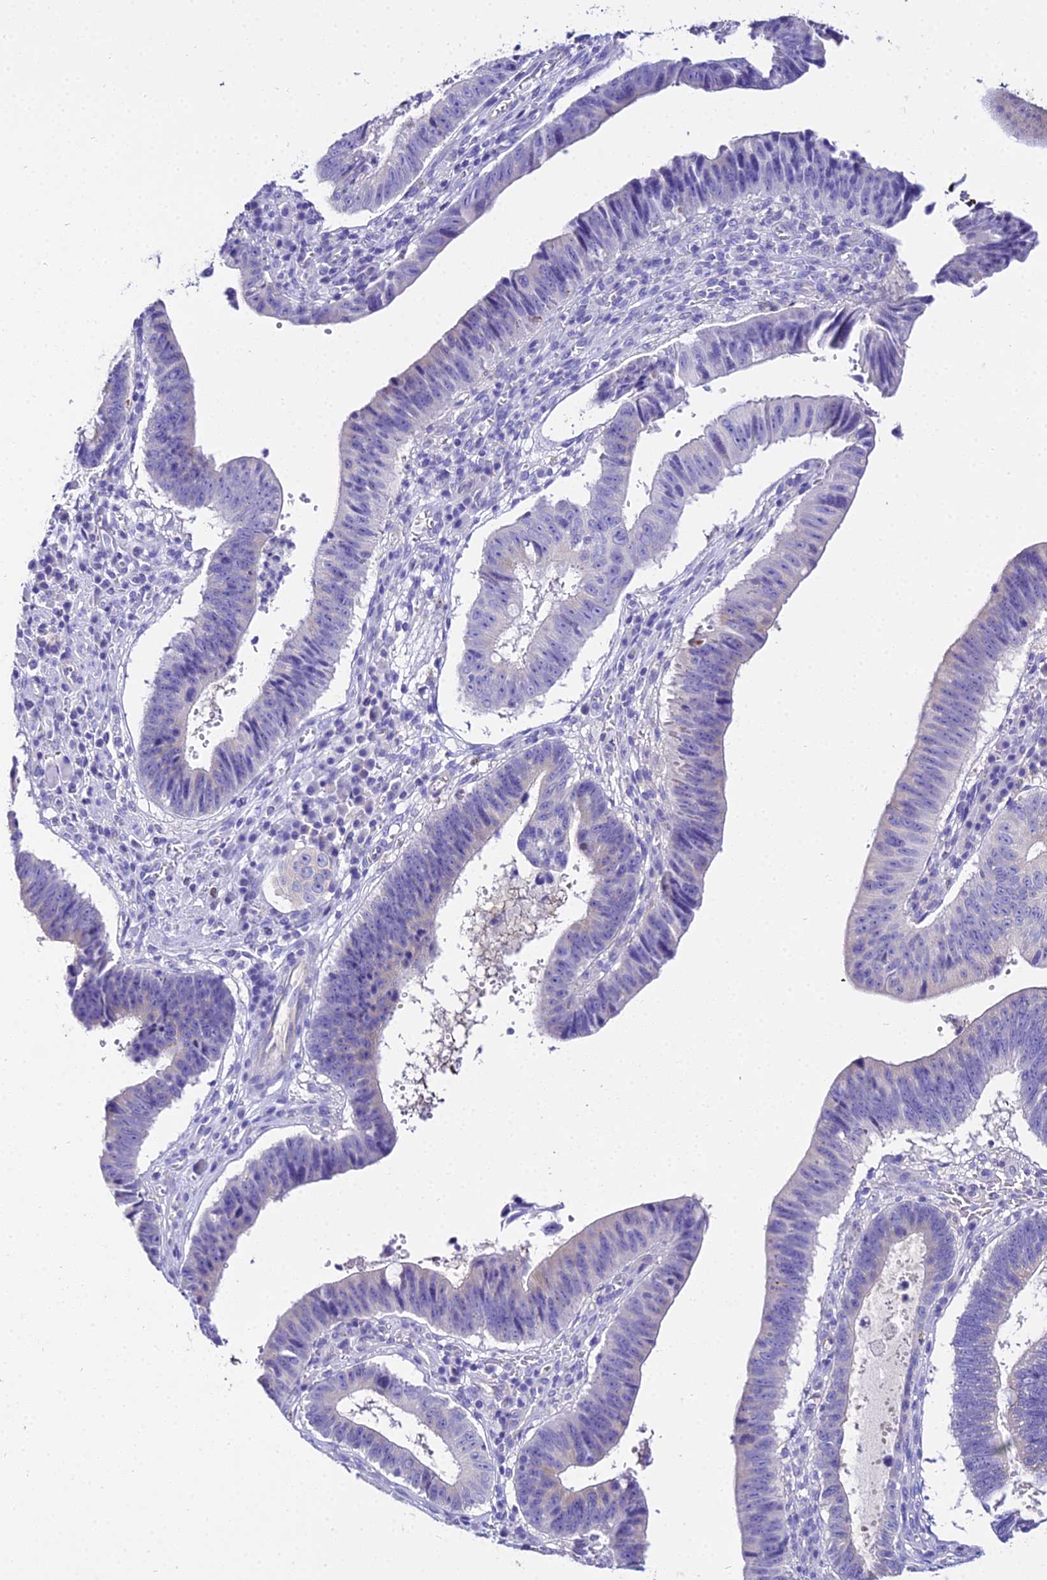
{"staining": {"intensity": "negative", "quantity": "none", "location": "none"}, "tissue": "stomach cancer", "cell_type": "Tumor cells", "image_type": "cancer", "snomed": [{"axis": "morphology", "description": "Adenocarcinoma, NOS"}, {"axis": "topography", "description": "Stomach"}], "caption": "A micrograph of adenocarcinoma (stomach) stained for a protein displays no brown staining in tumor cells.", "gene": "TUBA3D", "patient": {"sex": "male", "age": 59}}